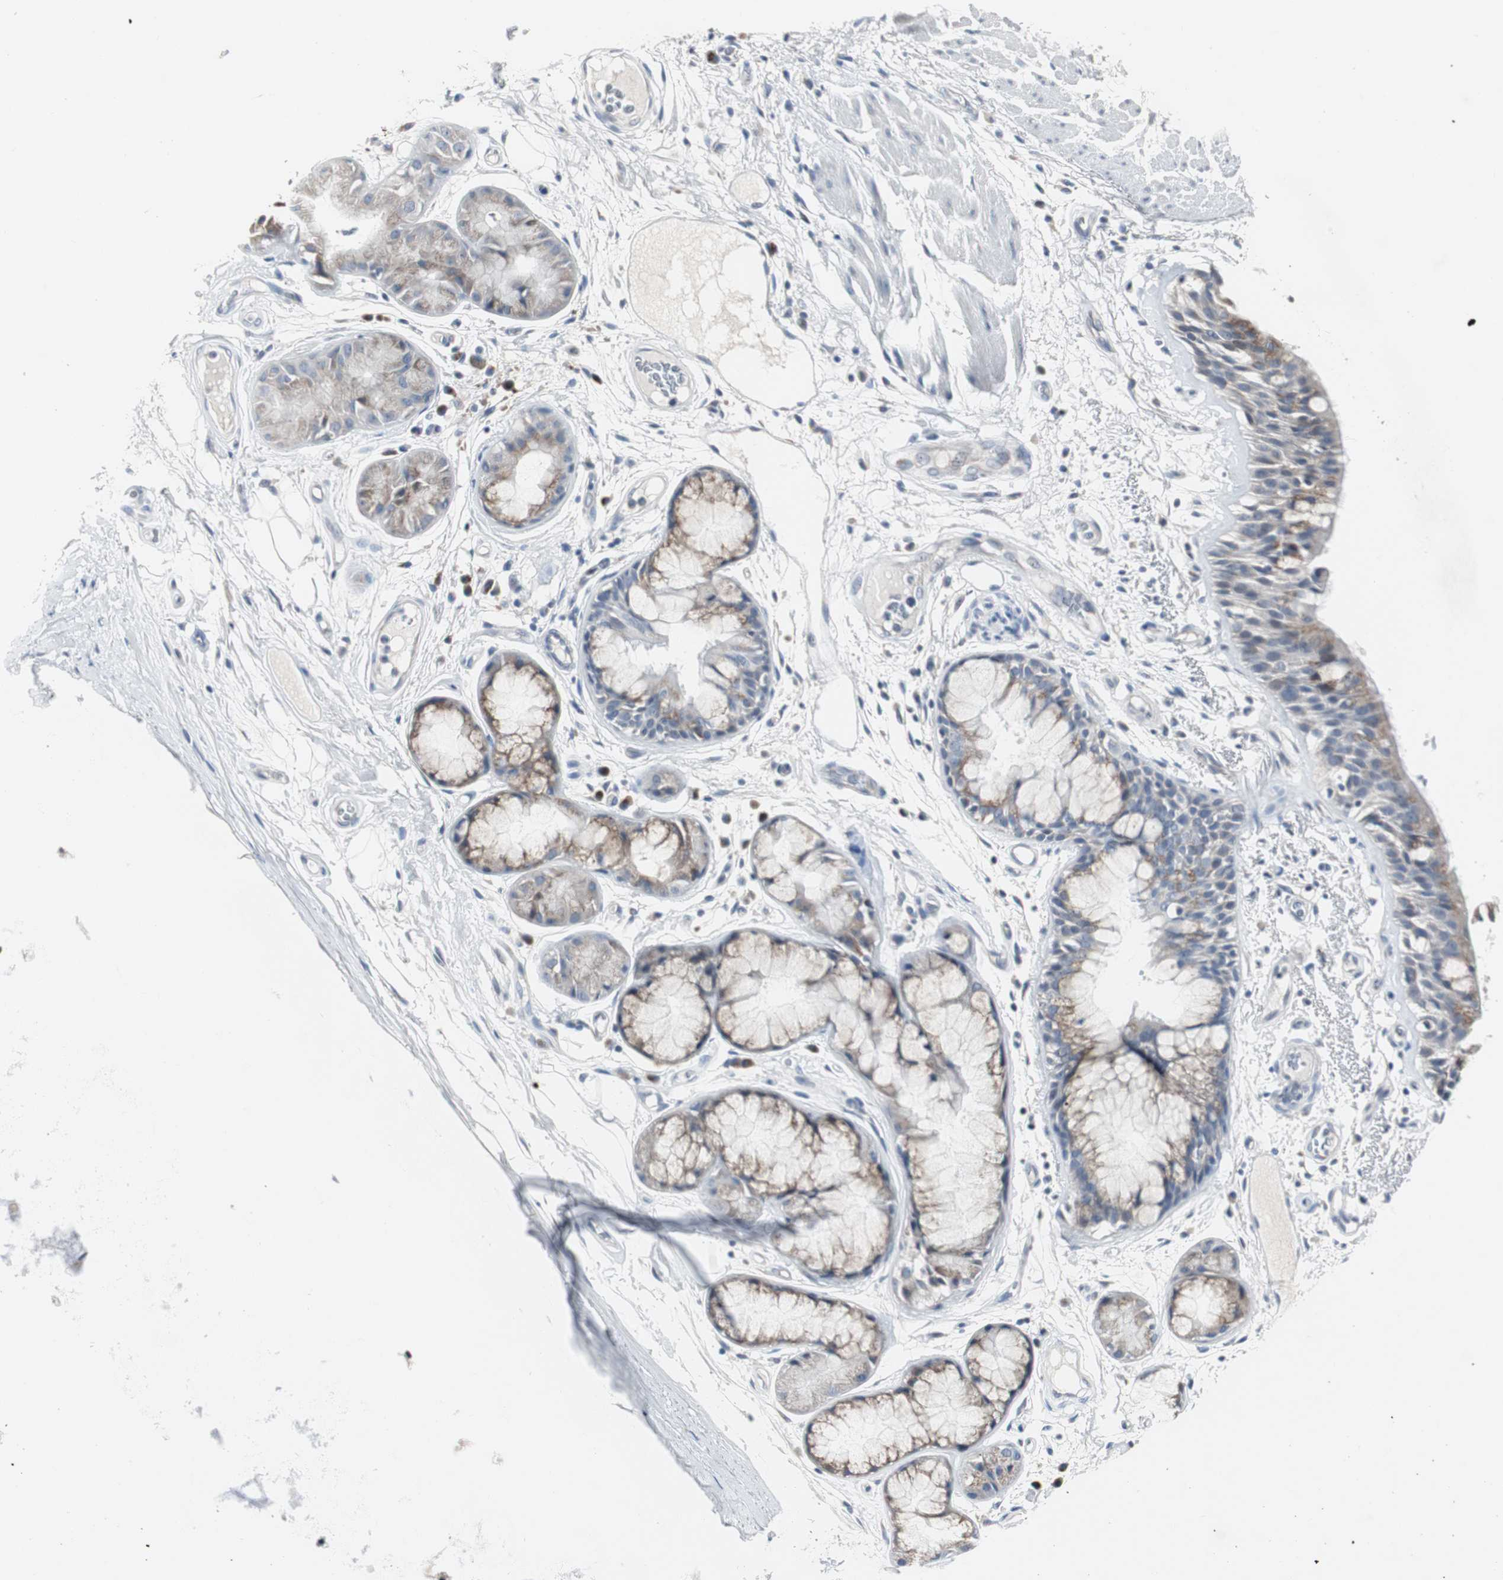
{"staining": {"intensity": "weak", "quantity": ">75%", "location": "cytoplasmic/membranous"}, "tissue": "bronchus", "cell_type": "Respiratory epithelial cells", "image_type": "normal", "snomed": [{"axis": "morphology", "description": "Normal tissue, NOS"}, {"axis": "topography", "description": "Bronchus"}], "caption": "Immunohistochemistry (IHC) photomicrograph of unremarkable bronchus: bronchus stained using IHC reveals low levels of weak protein expression localized specifically in the cytoplasmic/membranous of respiratory epithelial cells, appearing as a cytoplasmic/membranous brown color.", "gene": "SOX30", "patient": {"sex": "male", "age": 66}}